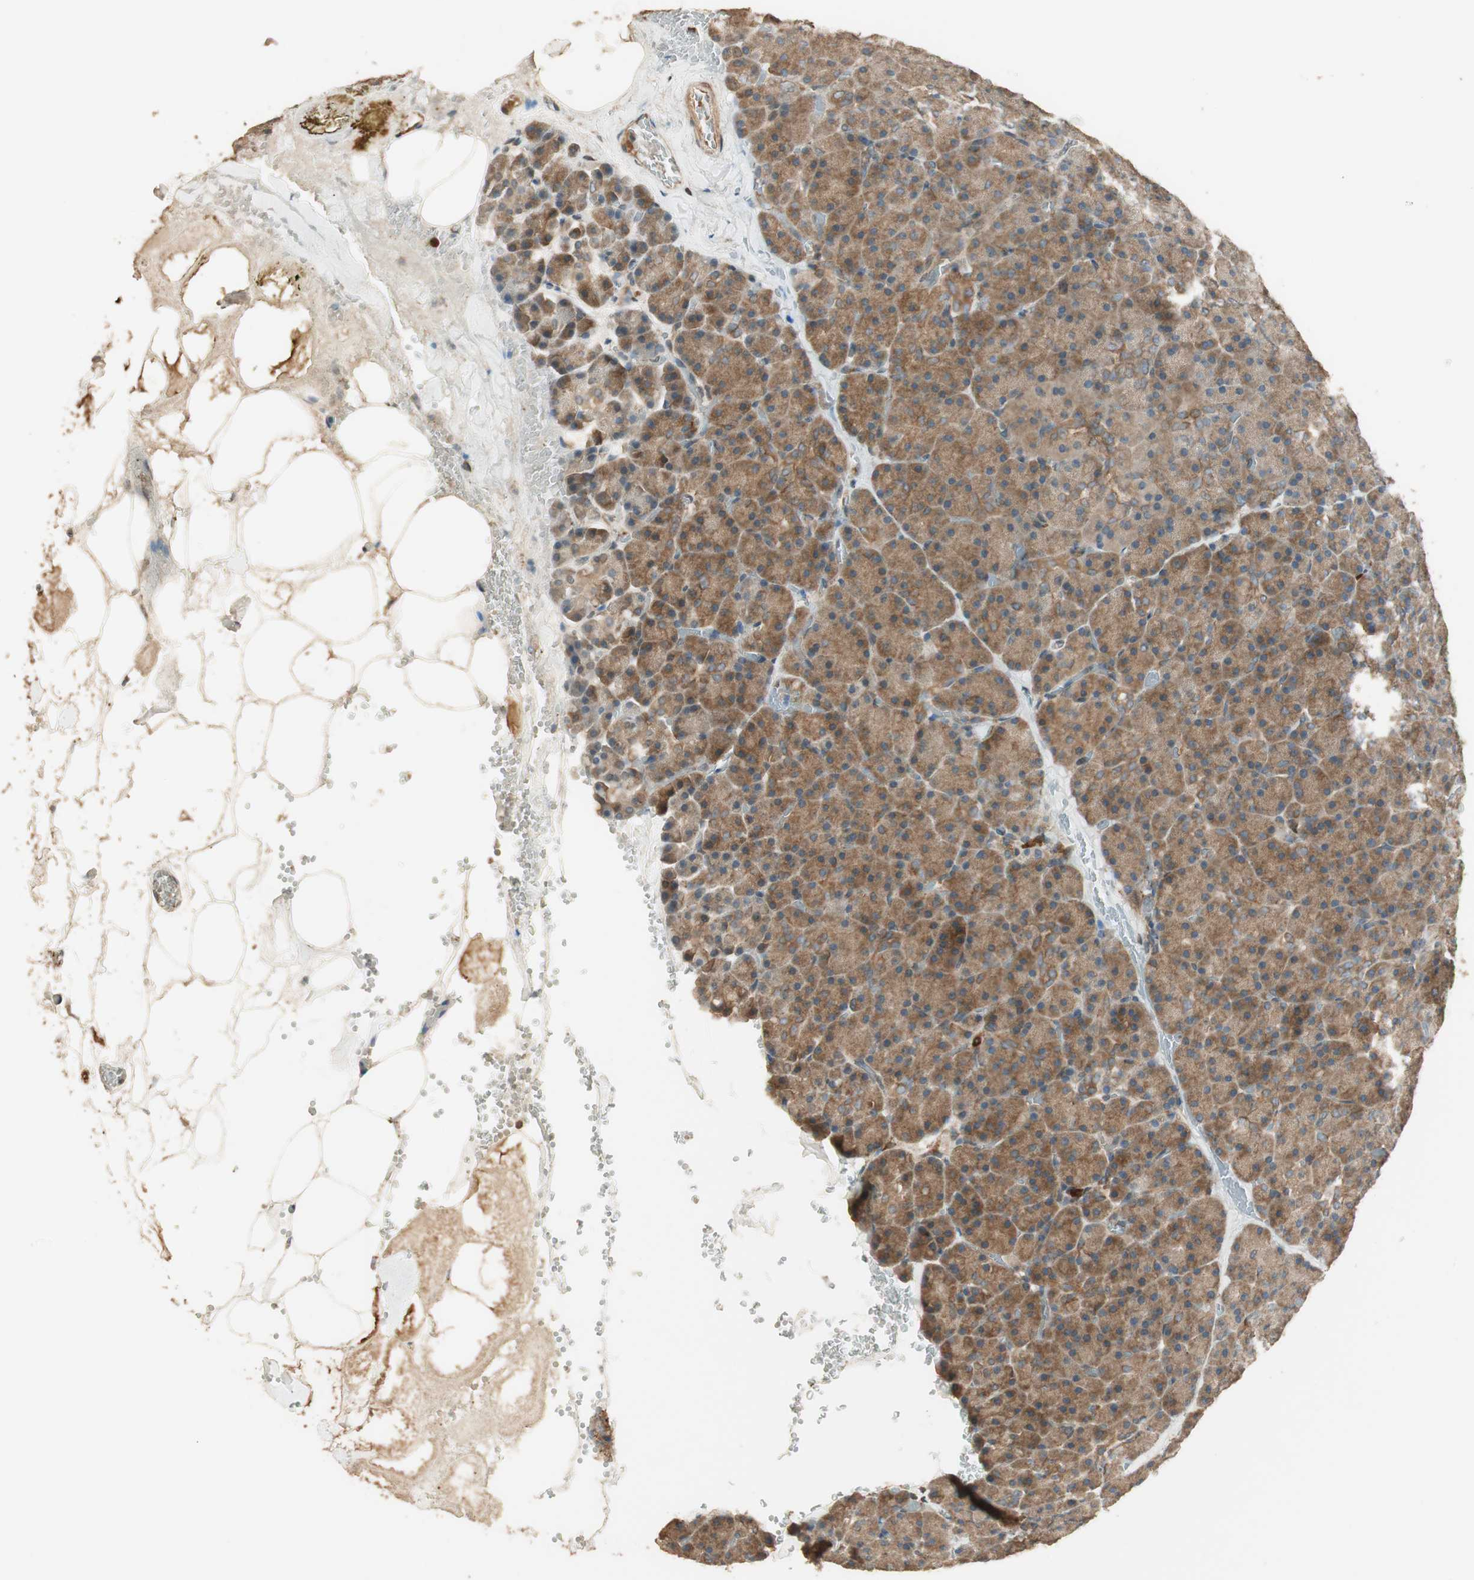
{"staining": {"intensity": "moderate", "quantity": ">75%", "location": "cytoplasmic/membranous"}, "tissue": "pancreas", "cell_type": "Exocrine glandular cells", "image_type": "normal", "snomed": [{"axis": "morphology", "description": "Normal tissue, NOS"}, {"axis": "topography", "description": "Pancreas"}], "caption": "Immunohistochemistry (IHC) staining of benign pancreas, which shows medium levels of moderate cytoplasmic/membranous positivity in about >75% of exocrine glandular cells indicating moderate cytoplasmic/membranous protein expression. The staining was performed using DAB (3,3'-diaminobenzidine) (brown) for protein detection and nuclei were counterstained in hematoxylin (blue).", "gene": "CNOT4", "patient": {"sex": "female", "age": 35}}